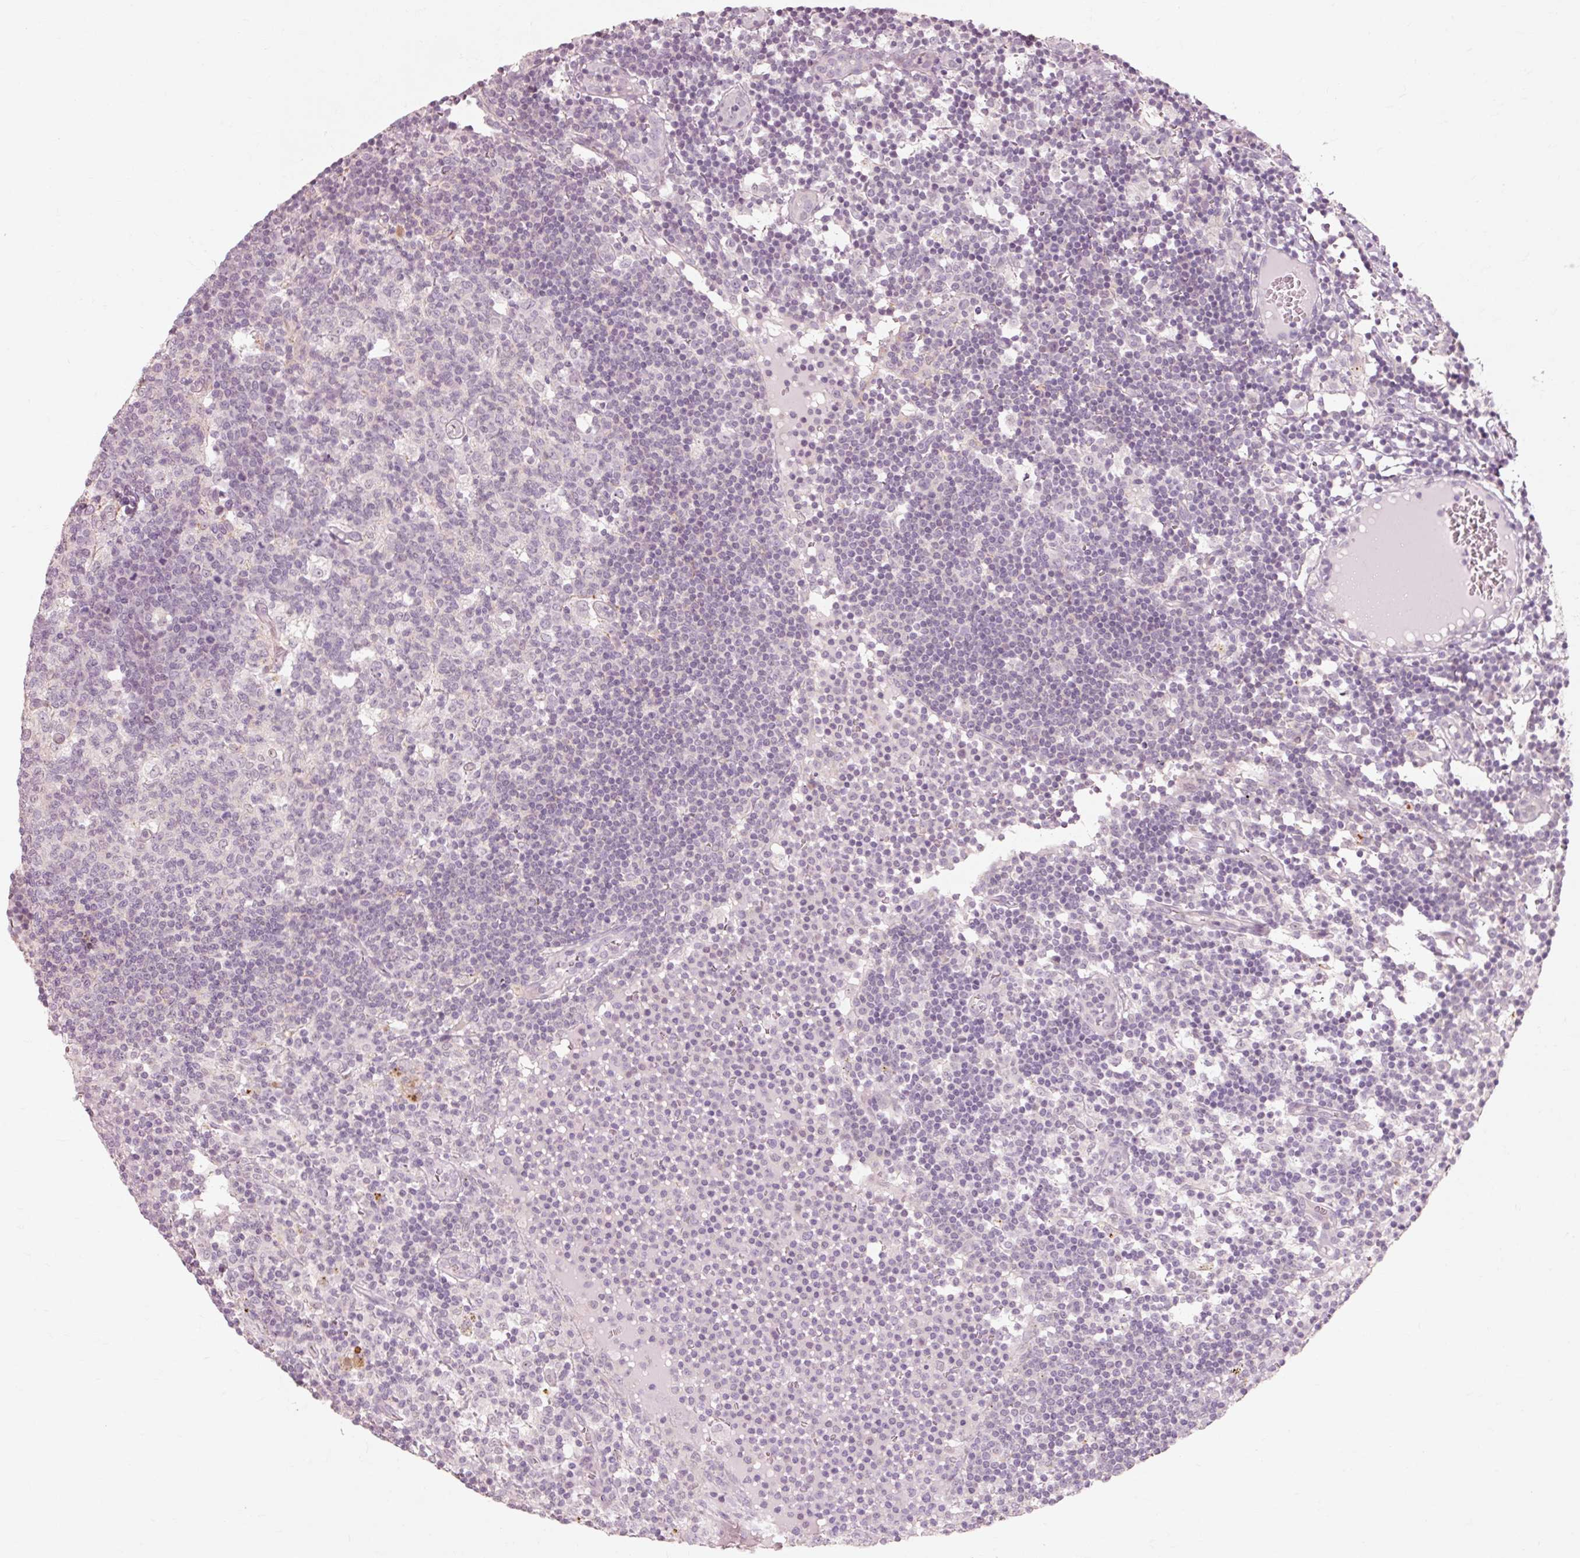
{"staining": {"intensity": "negative", "quantity": "none", "location": "none"}, "tissue": "lymph node", "cell_type": "Germinal center cells", "image_type": "normal", "snomed": [{"axis": "morphology", "description": "Normal tissue, NOS"}, {"axis": "topography", "description": "Lymph node"}], "caption": "Germinal center cells show no significant expression in normal lymph node. Nuclei are stained in blue.", "gene": "TRIM73", "patient": {"sex": "female", "age": 45}}